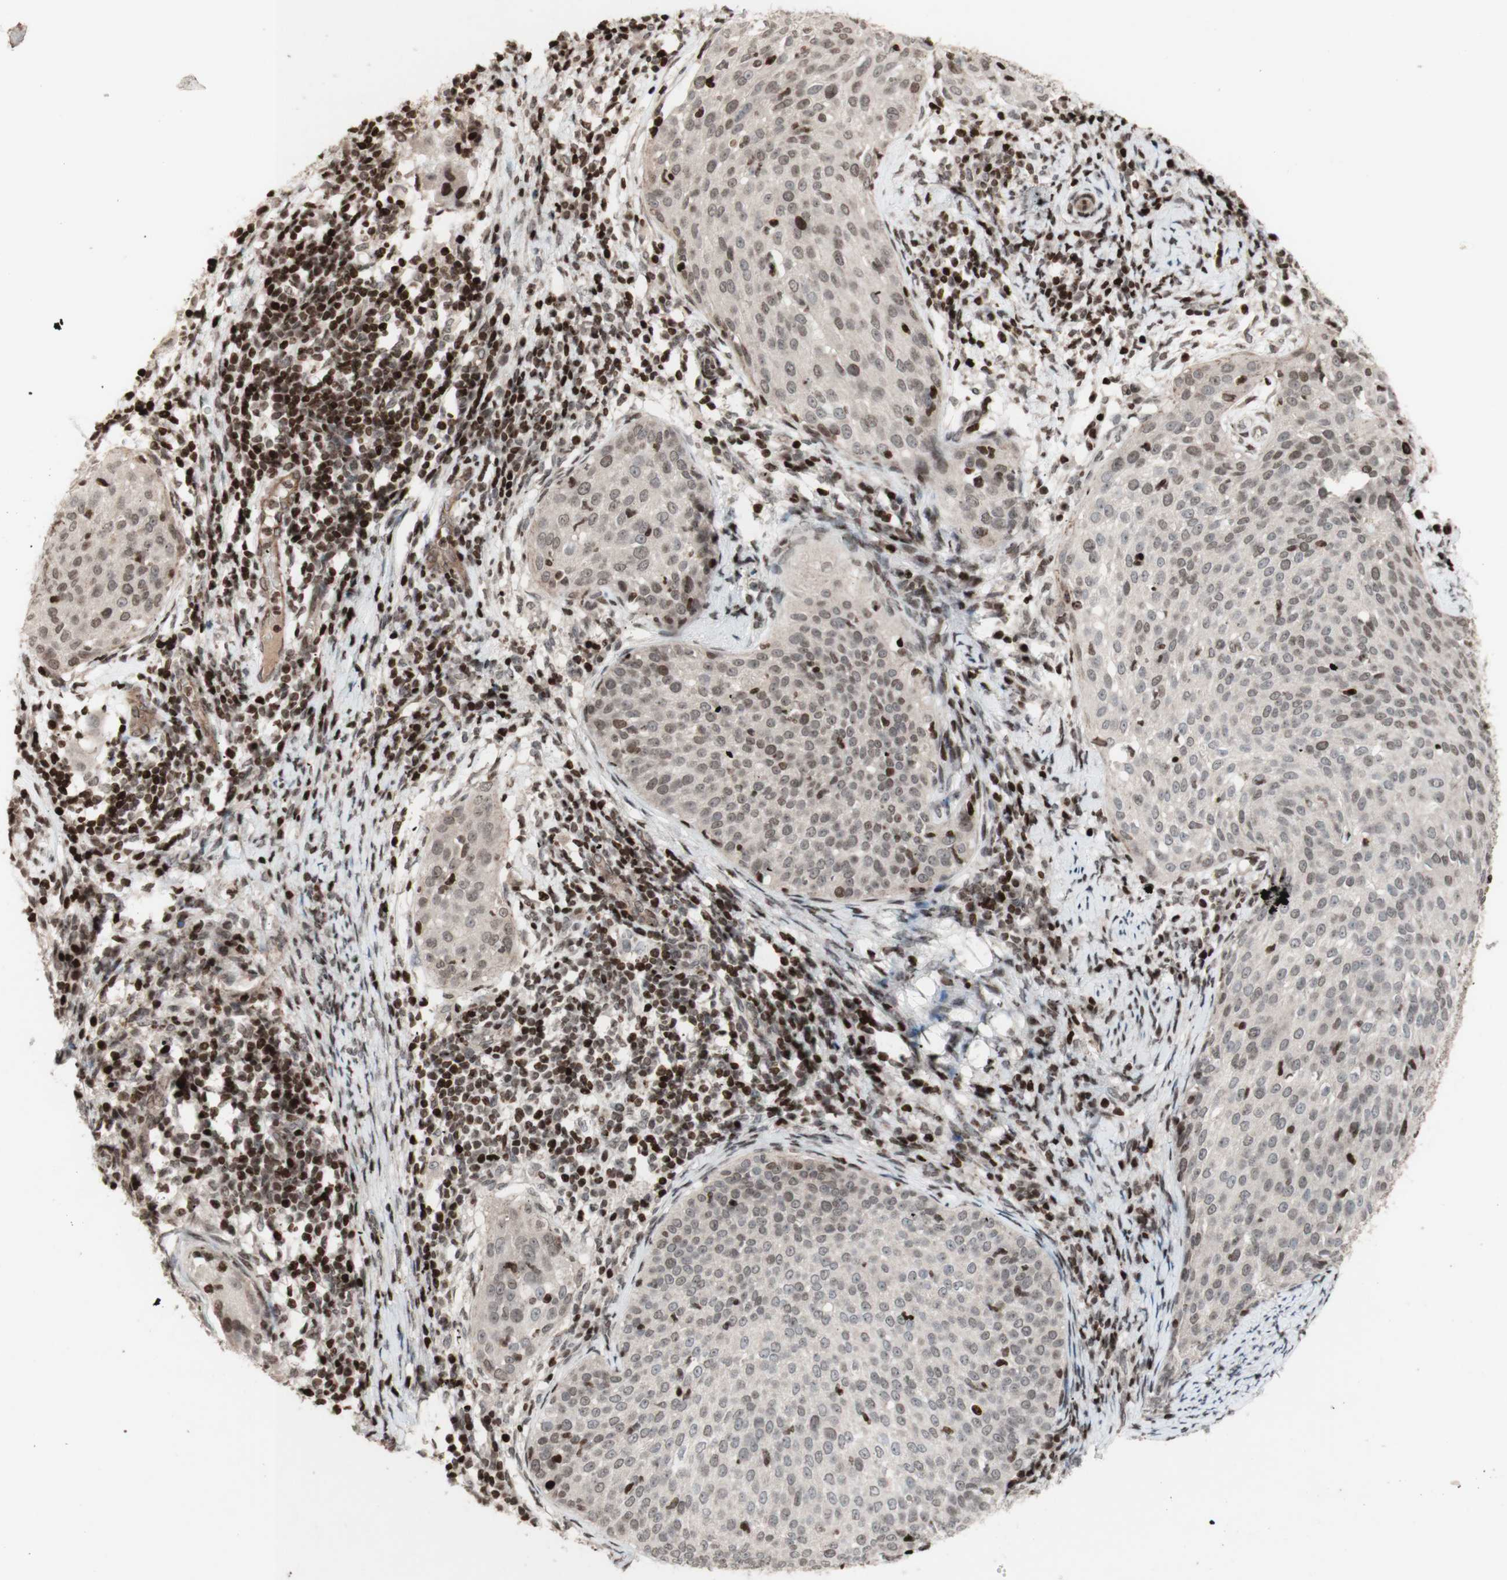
{"staining": {"intensity": "negative", "quantity": "none", "location": "none"}, "tissue": "cervical cancer", "cell_type": "Tumor cells", "image_type": "cancer", "snomed": [{"axis": "morphology", "description": "Squamous cell carcinoma, NOS"}, {"axis": "topography", "description": "Cervix"}], "caption": "A high-resolution histopathology image shows immunohistochemistry (IHC) staining of cervical squamous cell carcinoma, which demonstrates no significant positivity in tumor cells.", "gene": "POLA1", "patient": {"sex": "female", "age": 51}}